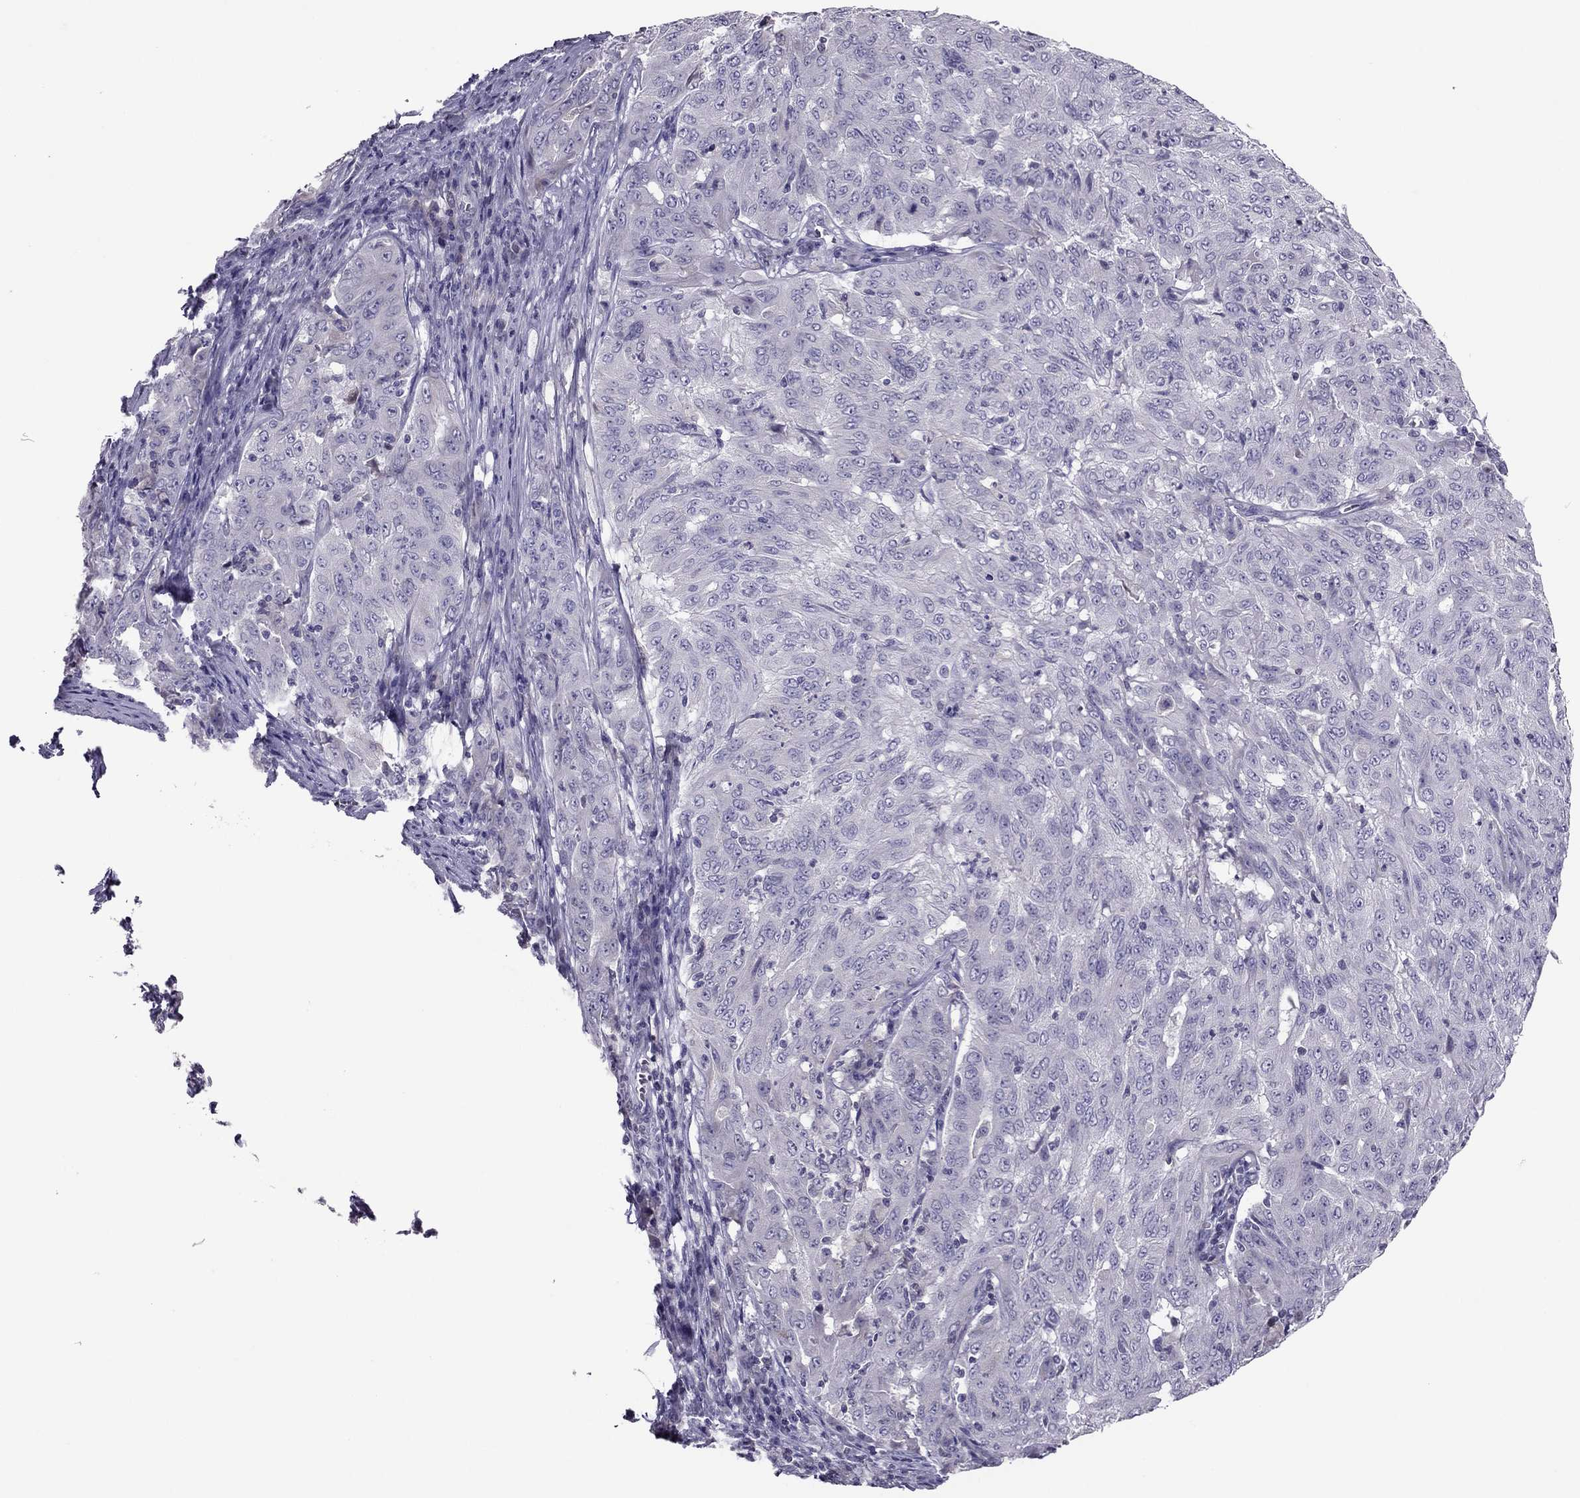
{"staining": {"intensity": "weak", "quantity": "<25%", "location": "cytoplasmic/membranous"}, "tissue": "pancreatic cancer", "cell_type": "Tumor cells", "image_type": "cancer", "snomed": [{"axis": "morphology", "description": "Adenocarcinoma, NOS"}, {"axis": "topography", "description": "Pancreas"}], "caption": "Tumor cells are negative for protein expression in human pancreatic adenocarcinoma.", "gene": "RGS8", "patient": {"sex": "male", "age": 63}}